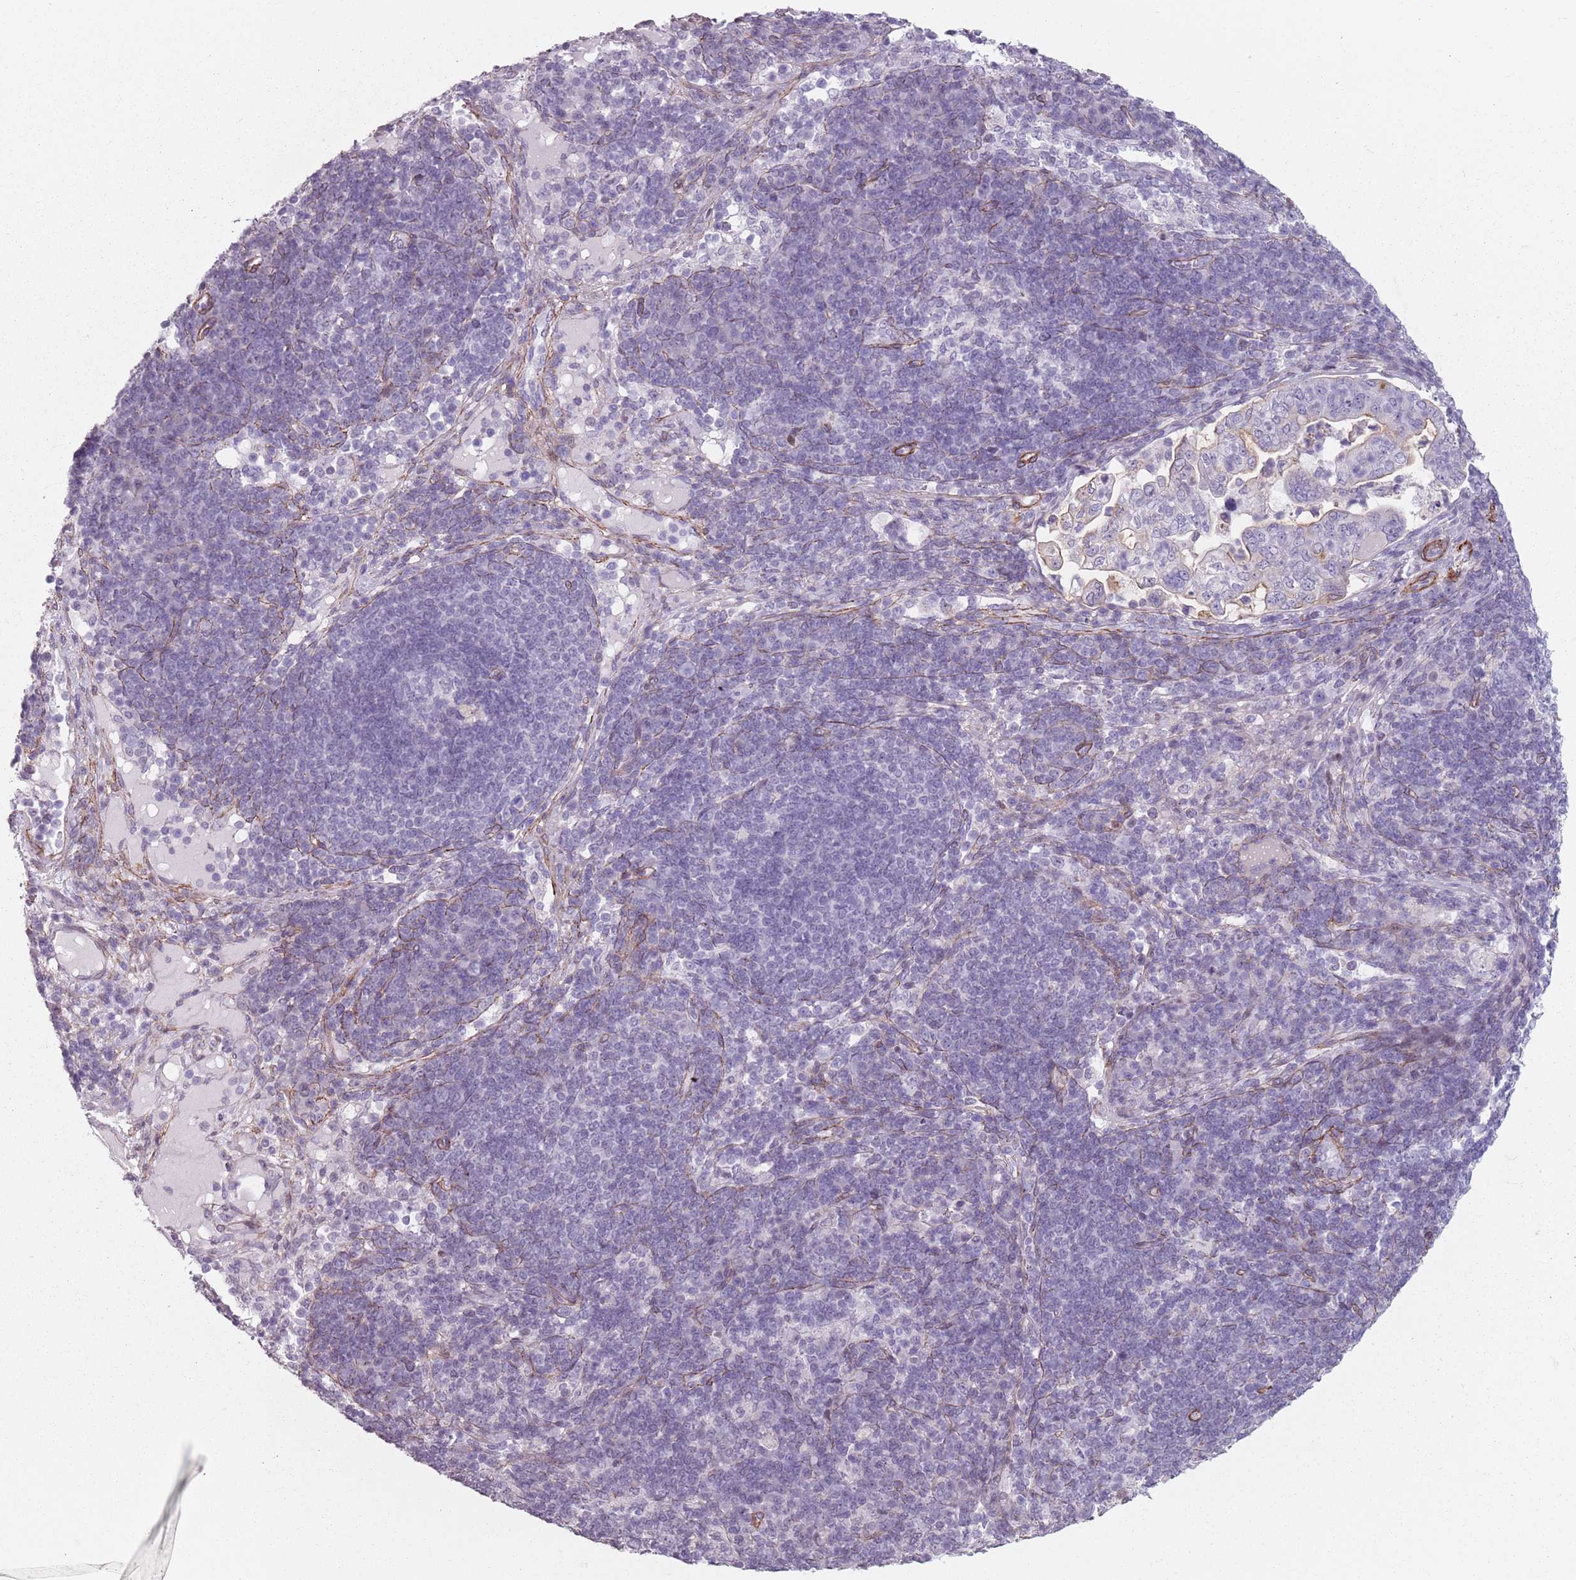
{"staining": {"intensity": "negative", "quantity": "none", "location": "none"}, "tissue": "pancreatic cancer", "cell_type": "Tumor cells", "image_type": "cancer", "snomed": [{"axis": "morphology", "description": "Normal tissue, NOS"}, {"axis": "morphology", "description": "Adenocarcinoma, NOS"}, {"axis": "topography", "description": "Lymph node"}, {"axis": "topography", "description": "Pancreas"}], "caption": "High power microscopy micrograph of an immunohistochemistry (IHC) histopathology image of pancreatic adenocarcinoma, revealing no significant staining in tumor cells.", "gene": "TMC4", "patient": {"sex": "female", "age": 67}}